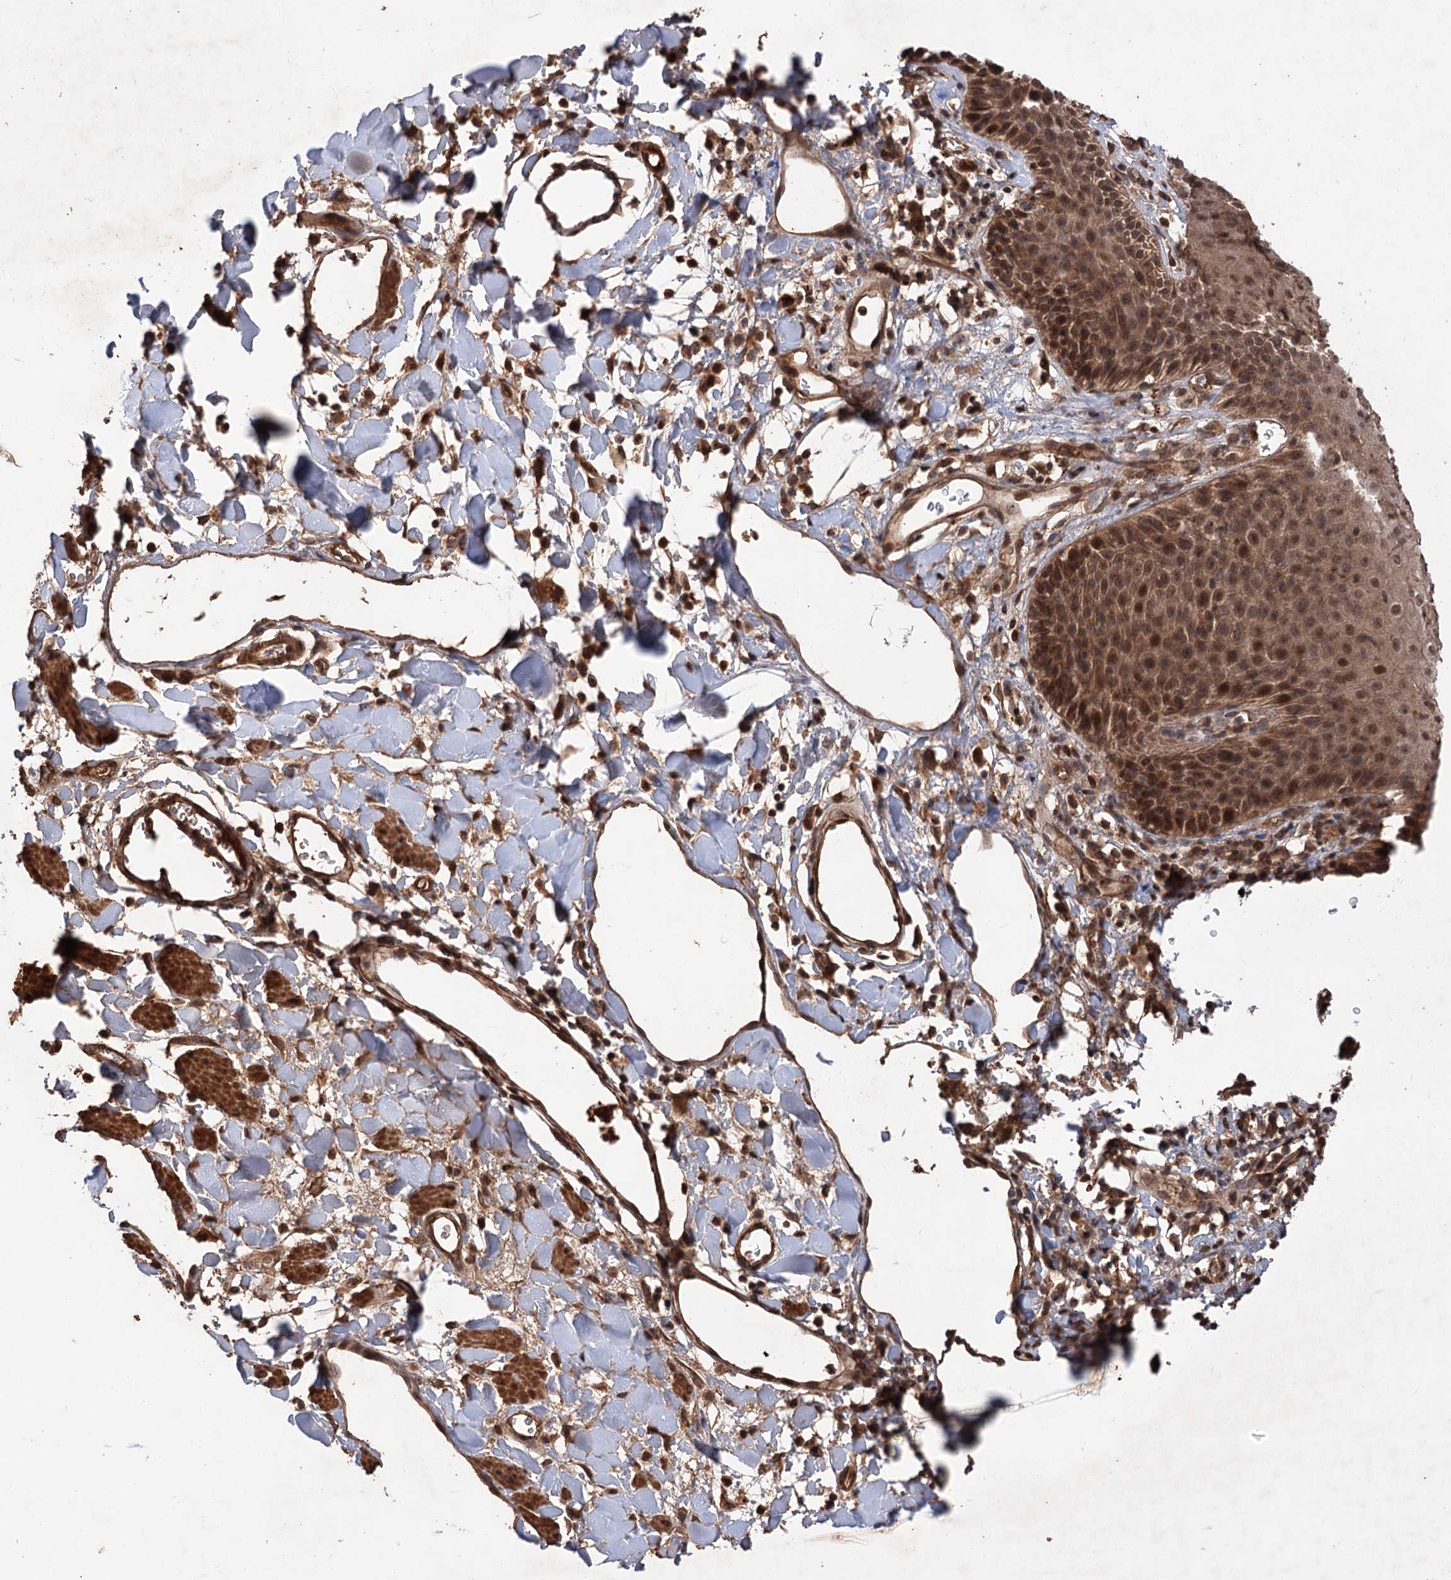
{"staining": {"intensity": "strong", "quantity": ">75%", "location": "cytoplasmic/membranous,nuclear"}, "tissue": "skin", "cell_type": "Epidermal cells", "image_type": "normal", "snomed": [{"axis": "morphology", "description": "Normal tissue, NOS"}, {"axis": "topography", "description": "Vulva"}], "caption": "The photomicrograph displays a brown stain indicating the presence of a protein in the cytoplasmic/membranous,nuclear of epidermal cells in skin. (brown staining indicates protein expression, while blue staining denotes nuclei).", "gene": "ADK", "patient": {"sex": "female", "age": 68}}